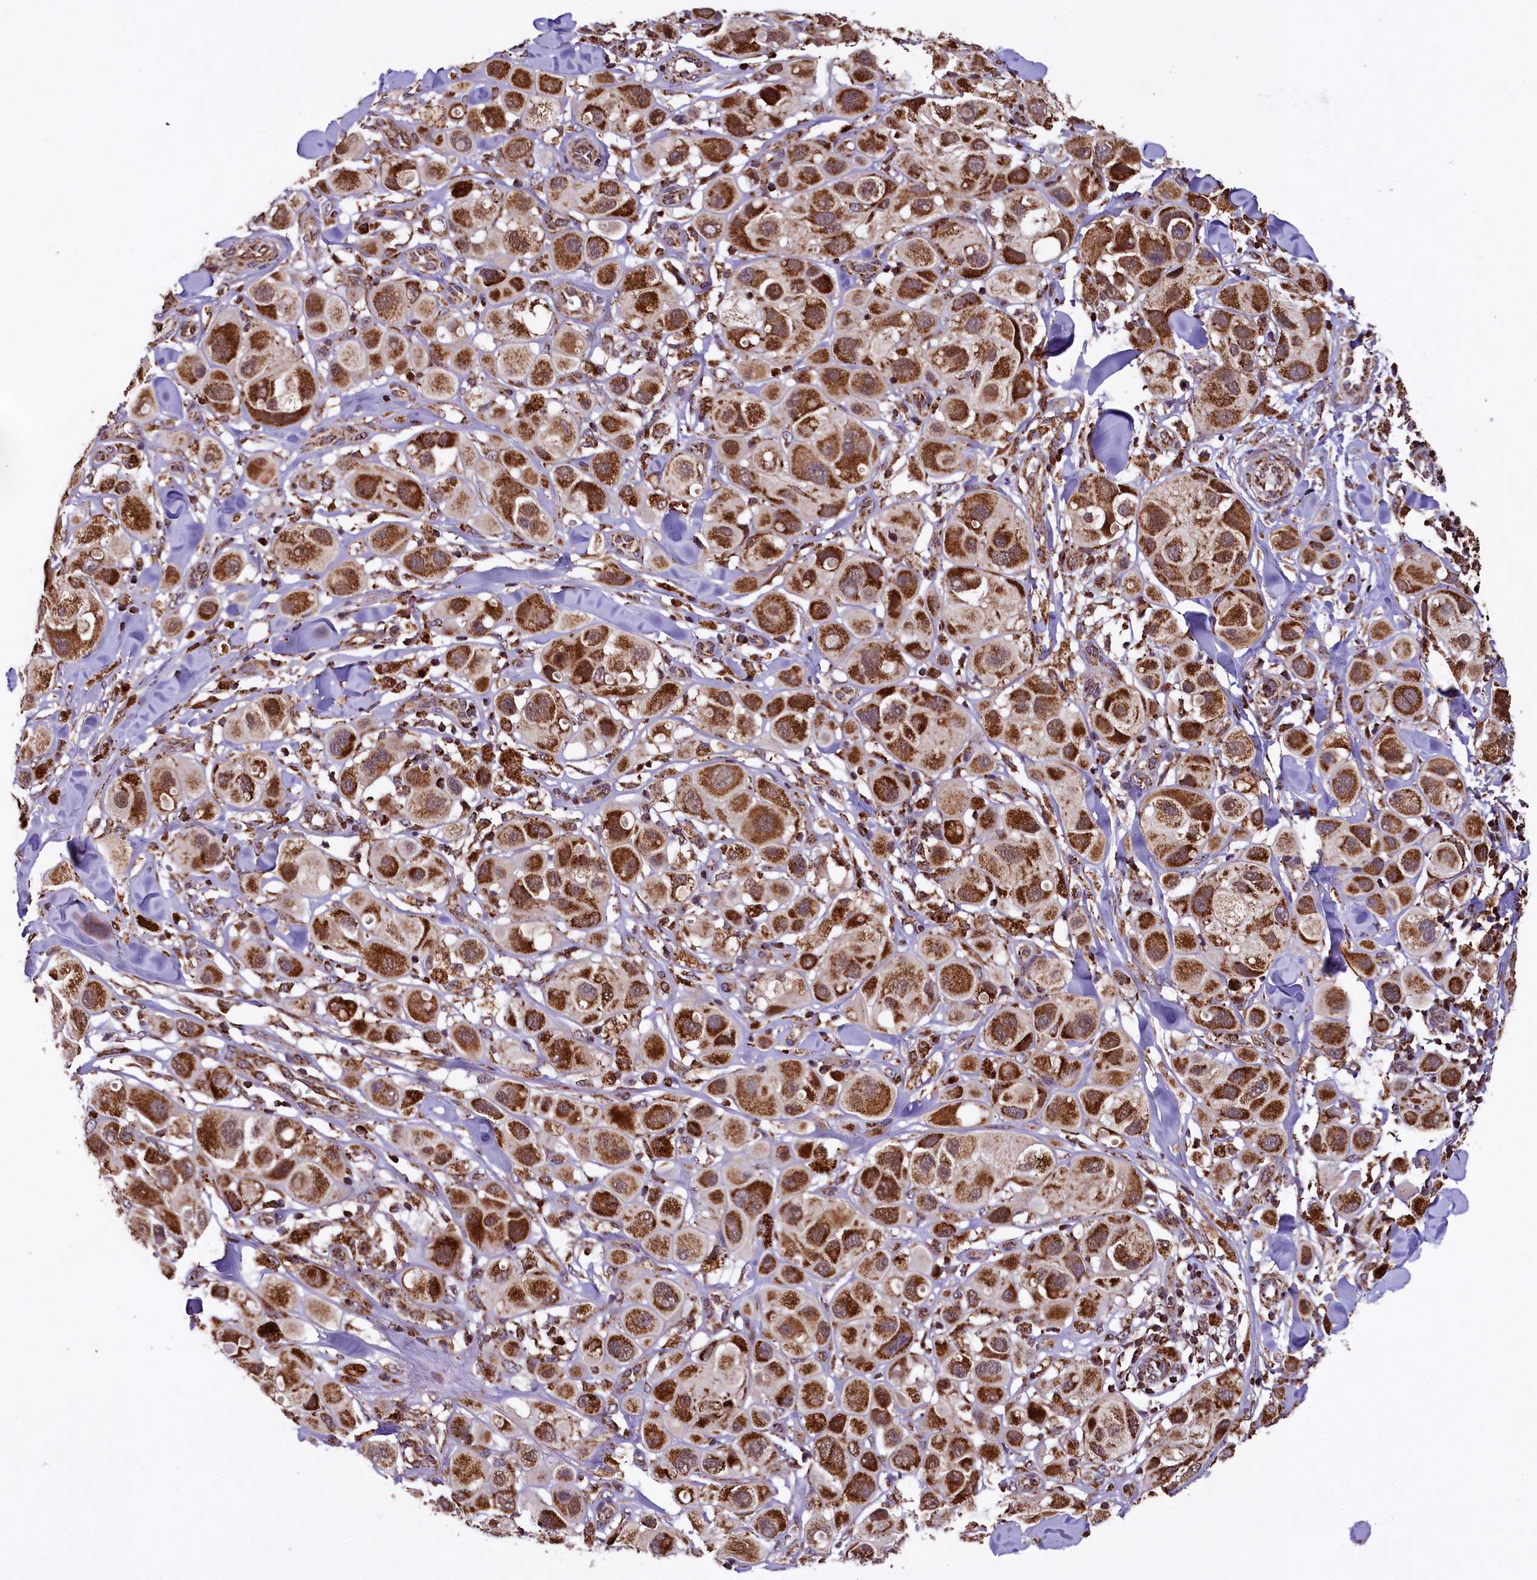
{"staining": {"intensity": "strong", "quantity": ">75%", "location": "cytoplasmic/membranous"}, "tissue": "melanoma", "cell_type": "Tumor cells", "image_type": "cancer", "snomed": [{"axis": "morphology", "description": "Malignant melanoma, Metastatic site"}, {"axis": "topography", "description": "Skin"}], "caption": "Melanoma stained for a protein shows strong cytoplasmic/membranous positivity in tumor cells. (Stains: DAB (3,3'-diaminobenzidine) in brown, nuclei in blue, Microscopy: brightfield microscopy at high magnification).", "gene": "KLC2", "patient": {"sex": "male", "age": 41}}